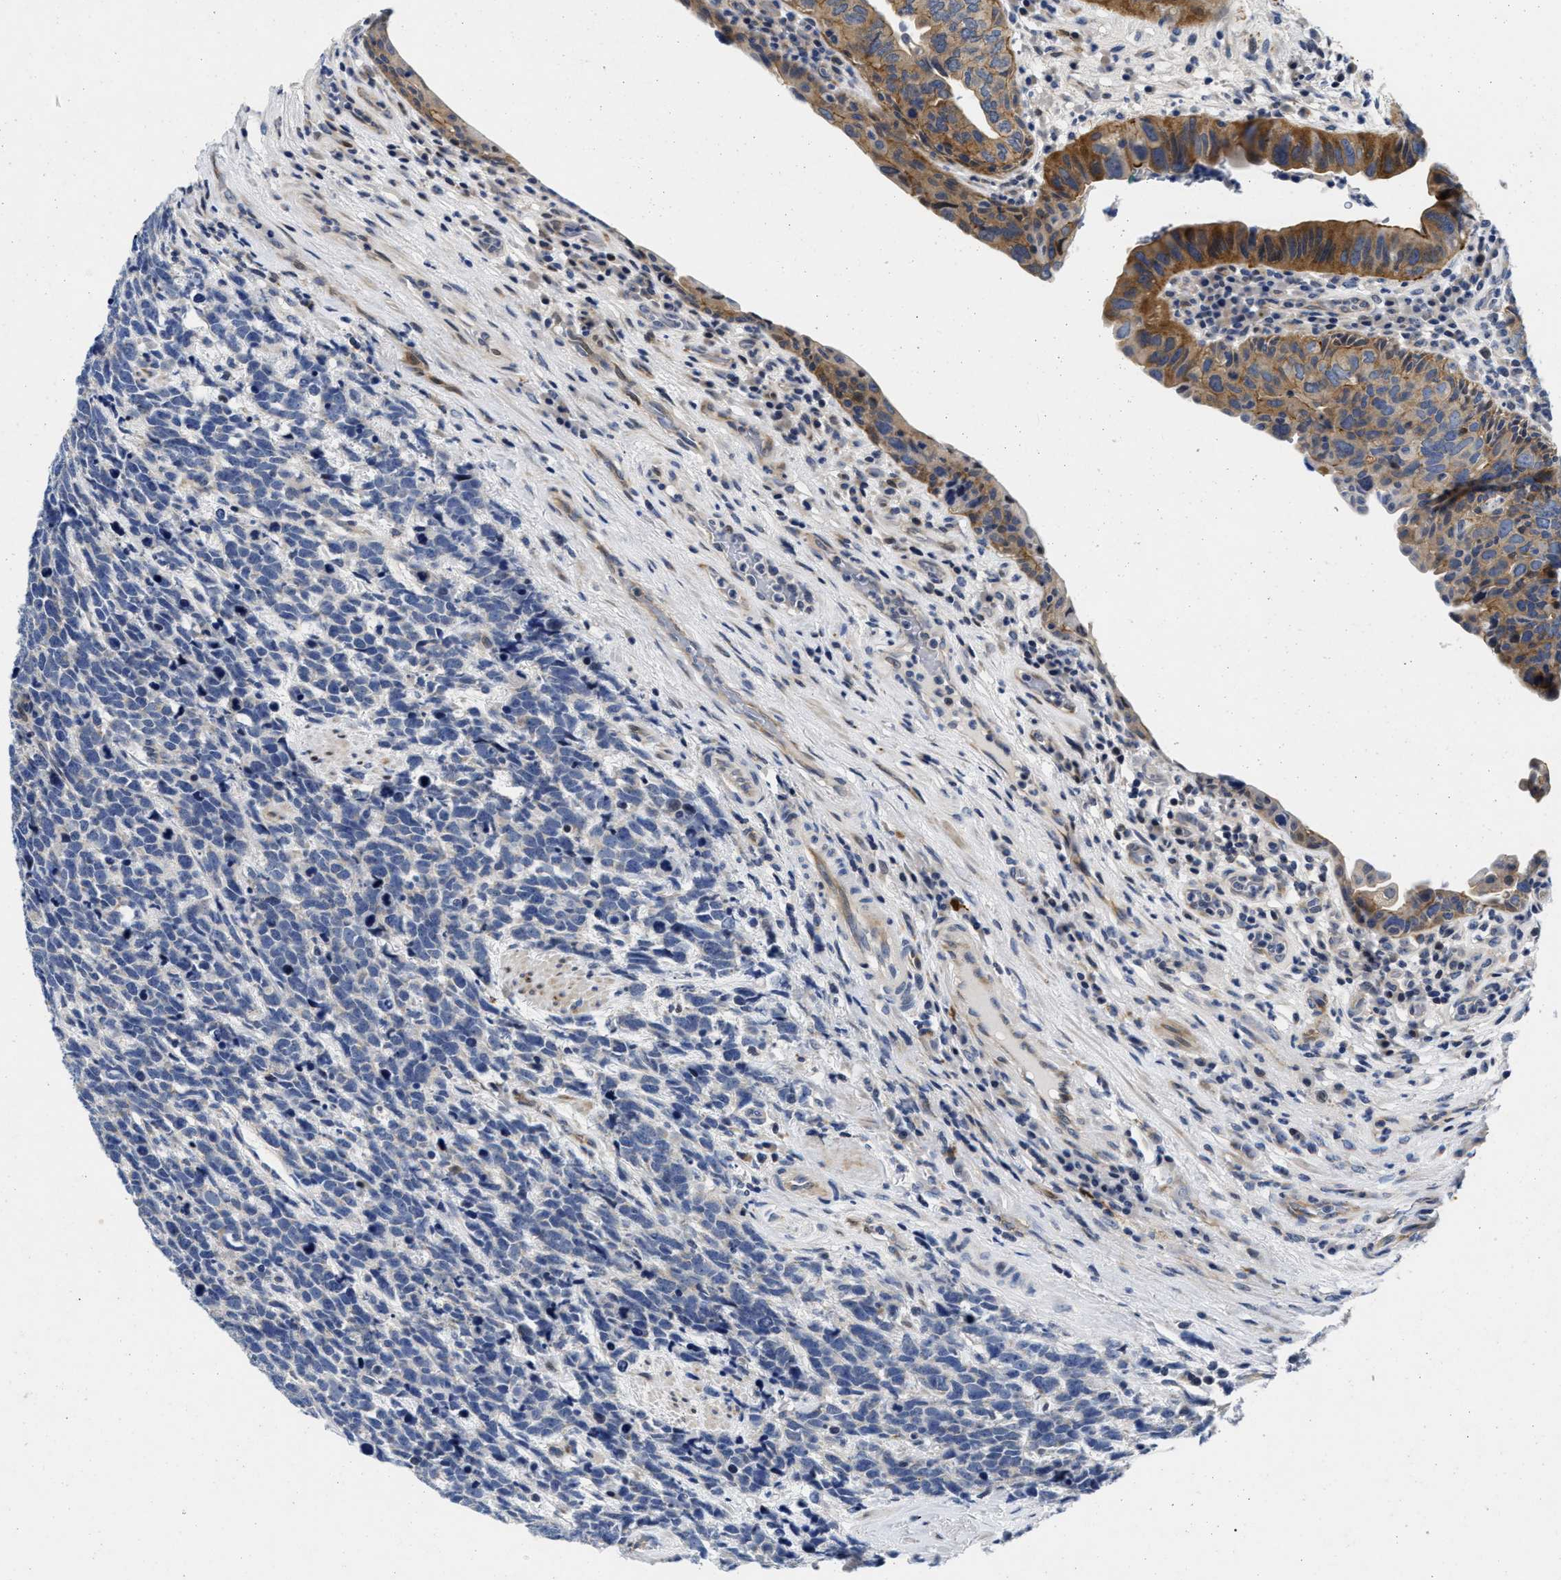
{"staining": {"intensity": "moderate", "quantity": "25%-75%", "location": "cytoplasmic/membranous"}, "tissue": "urothelial cancer", "cell_type": "Tumor cells", "image_type": "cancer", "snomed": [{"axis": "morphology", "description": "Urothelial carcinoma, High grade"}, {"axis": "topography", "description": "Urinary bladder"}], "caption": "Urothelial cancer tissue exhibits moderate cytoplasmic/membranous expression in approximately 25%-75% of tumor cells", "gene": "LAD1", "patient": {"sex": "female", "age": 82}}